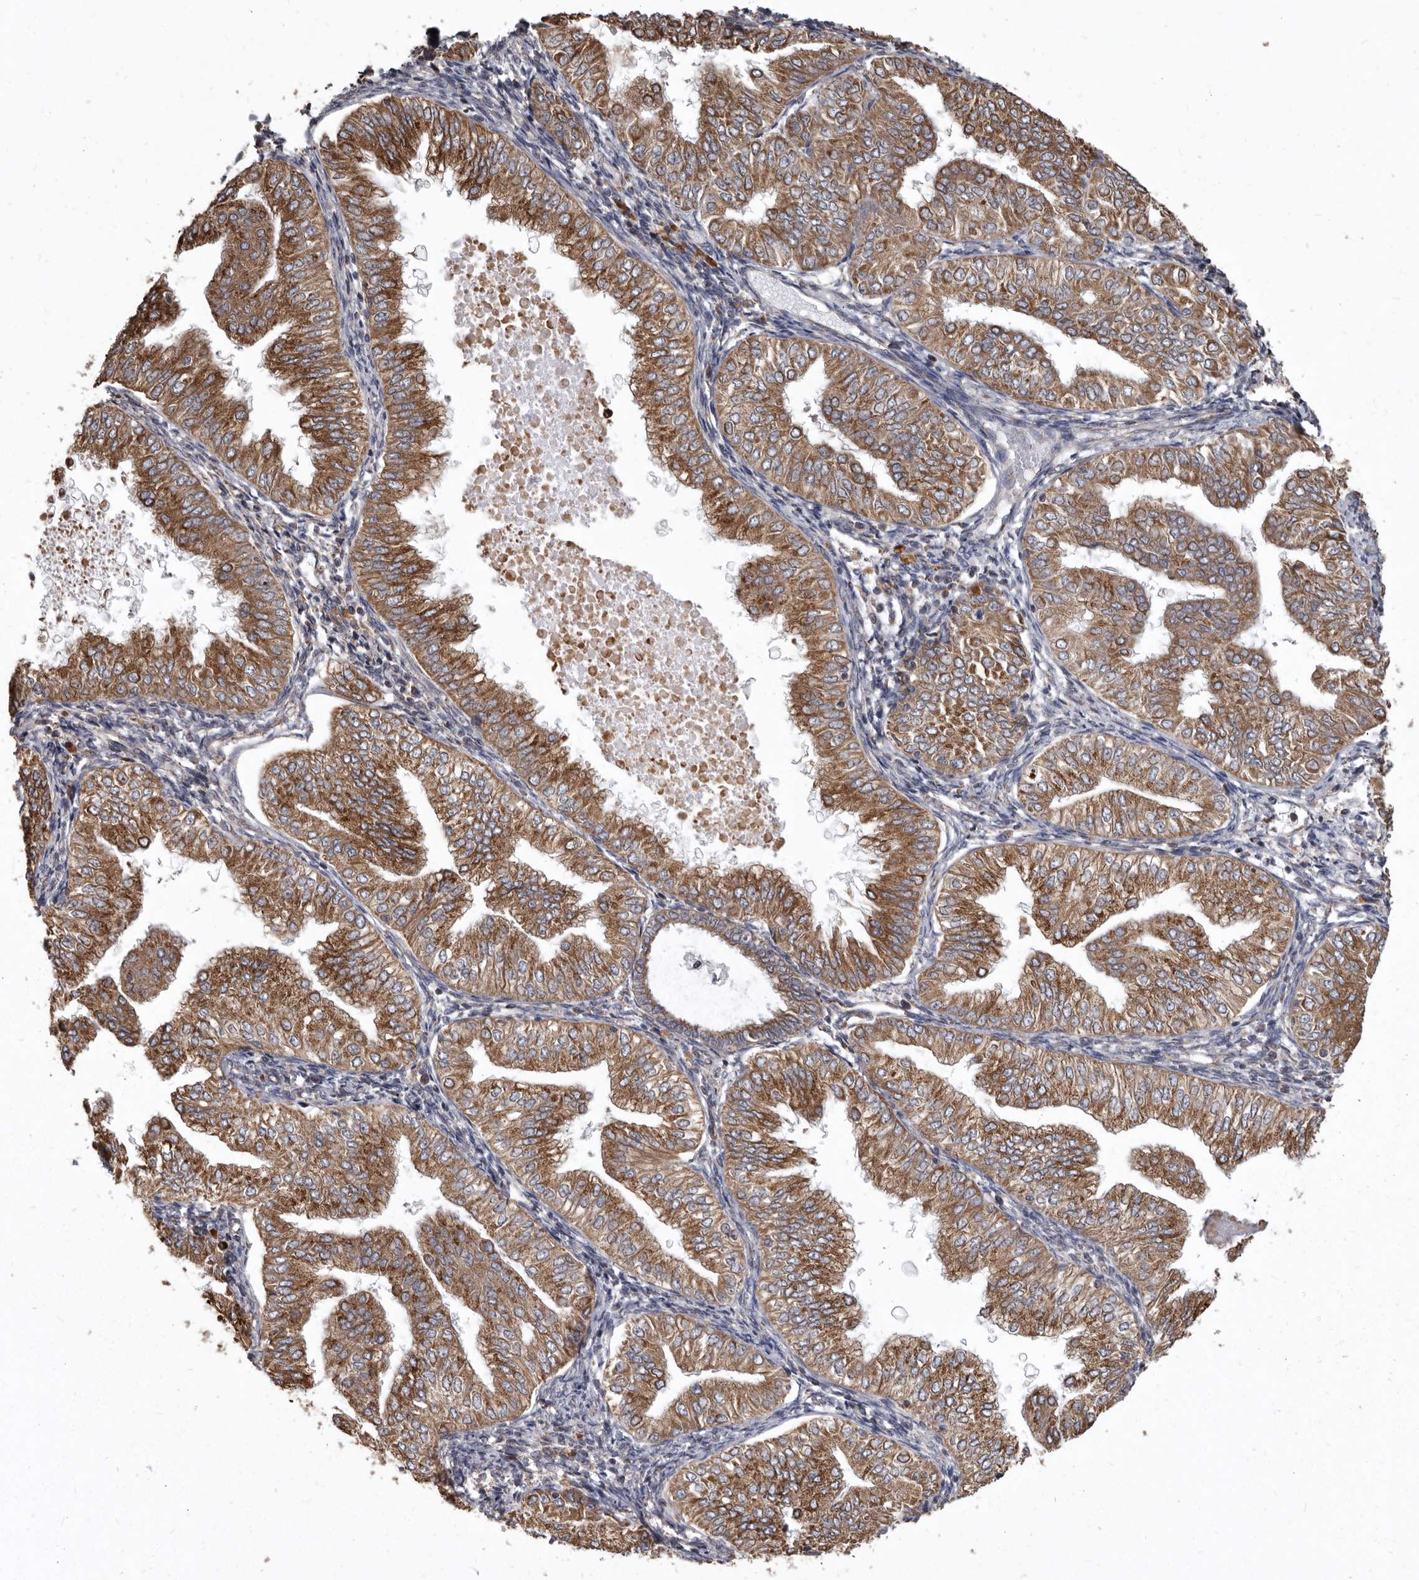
{"staining": {"intensity": "strong", "quantity": ">75%", "location": "cytoplasmic/membranous"}, "tissue": "endometrial cancer", "cell_type": "Tumor cells", "image_type": "cancer", "snomed": [{"axis": "morphology", "description": "Normal tissue, NOS"}, {"axis": "morphology", "description": "Adenocarcinoma, NOS"}, {"axis": "topography", "description": "Endometrium"}], "caption": "Protein staining of adenocarcinoma (endometrial) tissue displays strong cytoplasmic/membranous expression in approximately >75% of tumor cells.", "gene": "CDK5RAP3", "patient": {"sex": "female", "age": 53}}